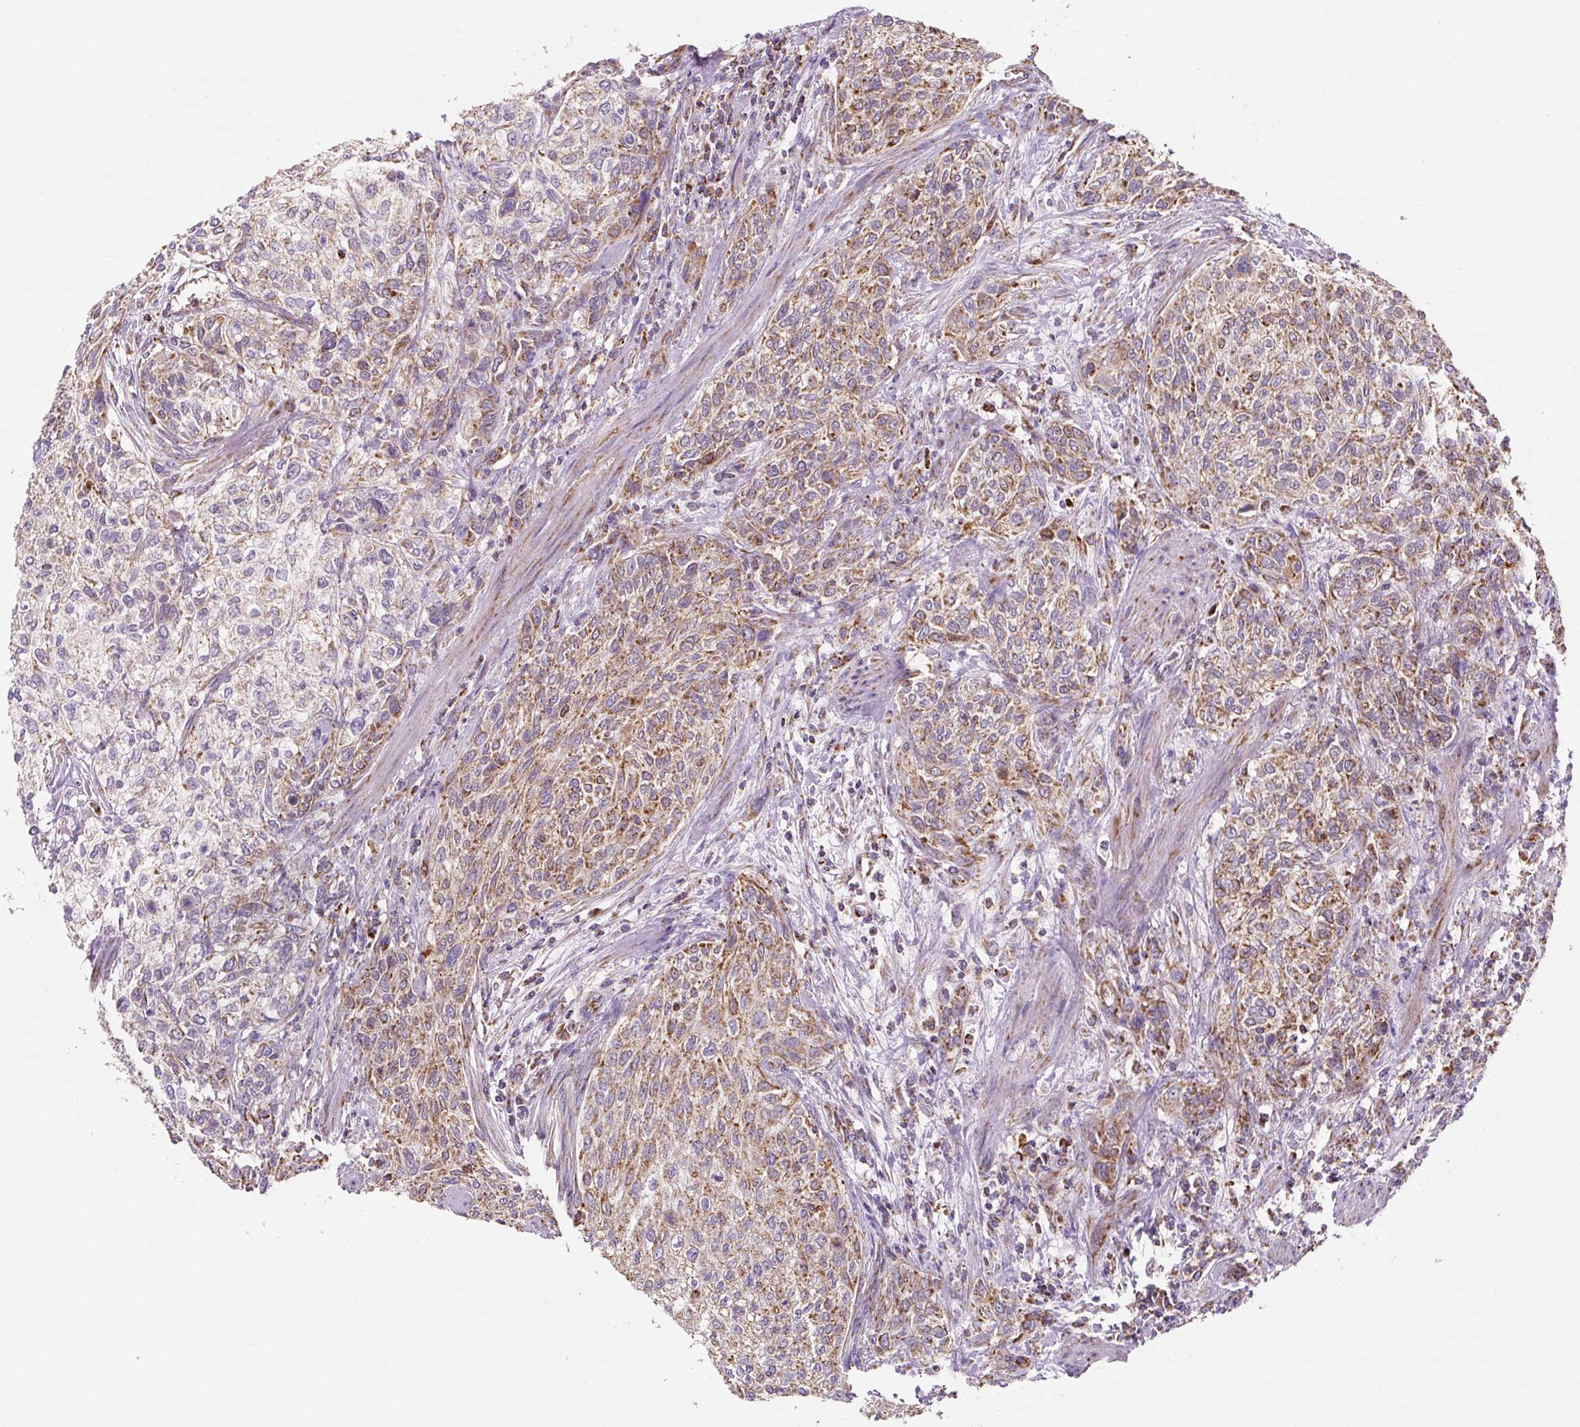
{"staining": {"intensity": "moderate", "quantity": ">75%", "location": "cytoplasmic/membranous"}, "tissue": "urothelial cancer", "cell_type": "Tumor cells", "image_type": "cancer", "snomed": [{"axis": "morphology", "description": "Urothelial carcinoma, High grade"}, {"axis": "topography", "description": "Urinary bladder"}], "caption": "Immunohistochemistry (IHC) image of neoplastic tissue: urothelial cancer stained using IHC shows medium levels of moderate protein expression localized specifically in the cytoplasmic/membranous of tumor cells, appearing as a cytoplasmic/membranous brown color.", "gene": "MT-CO2", "patient": {"sex": "male", "age": 35}}